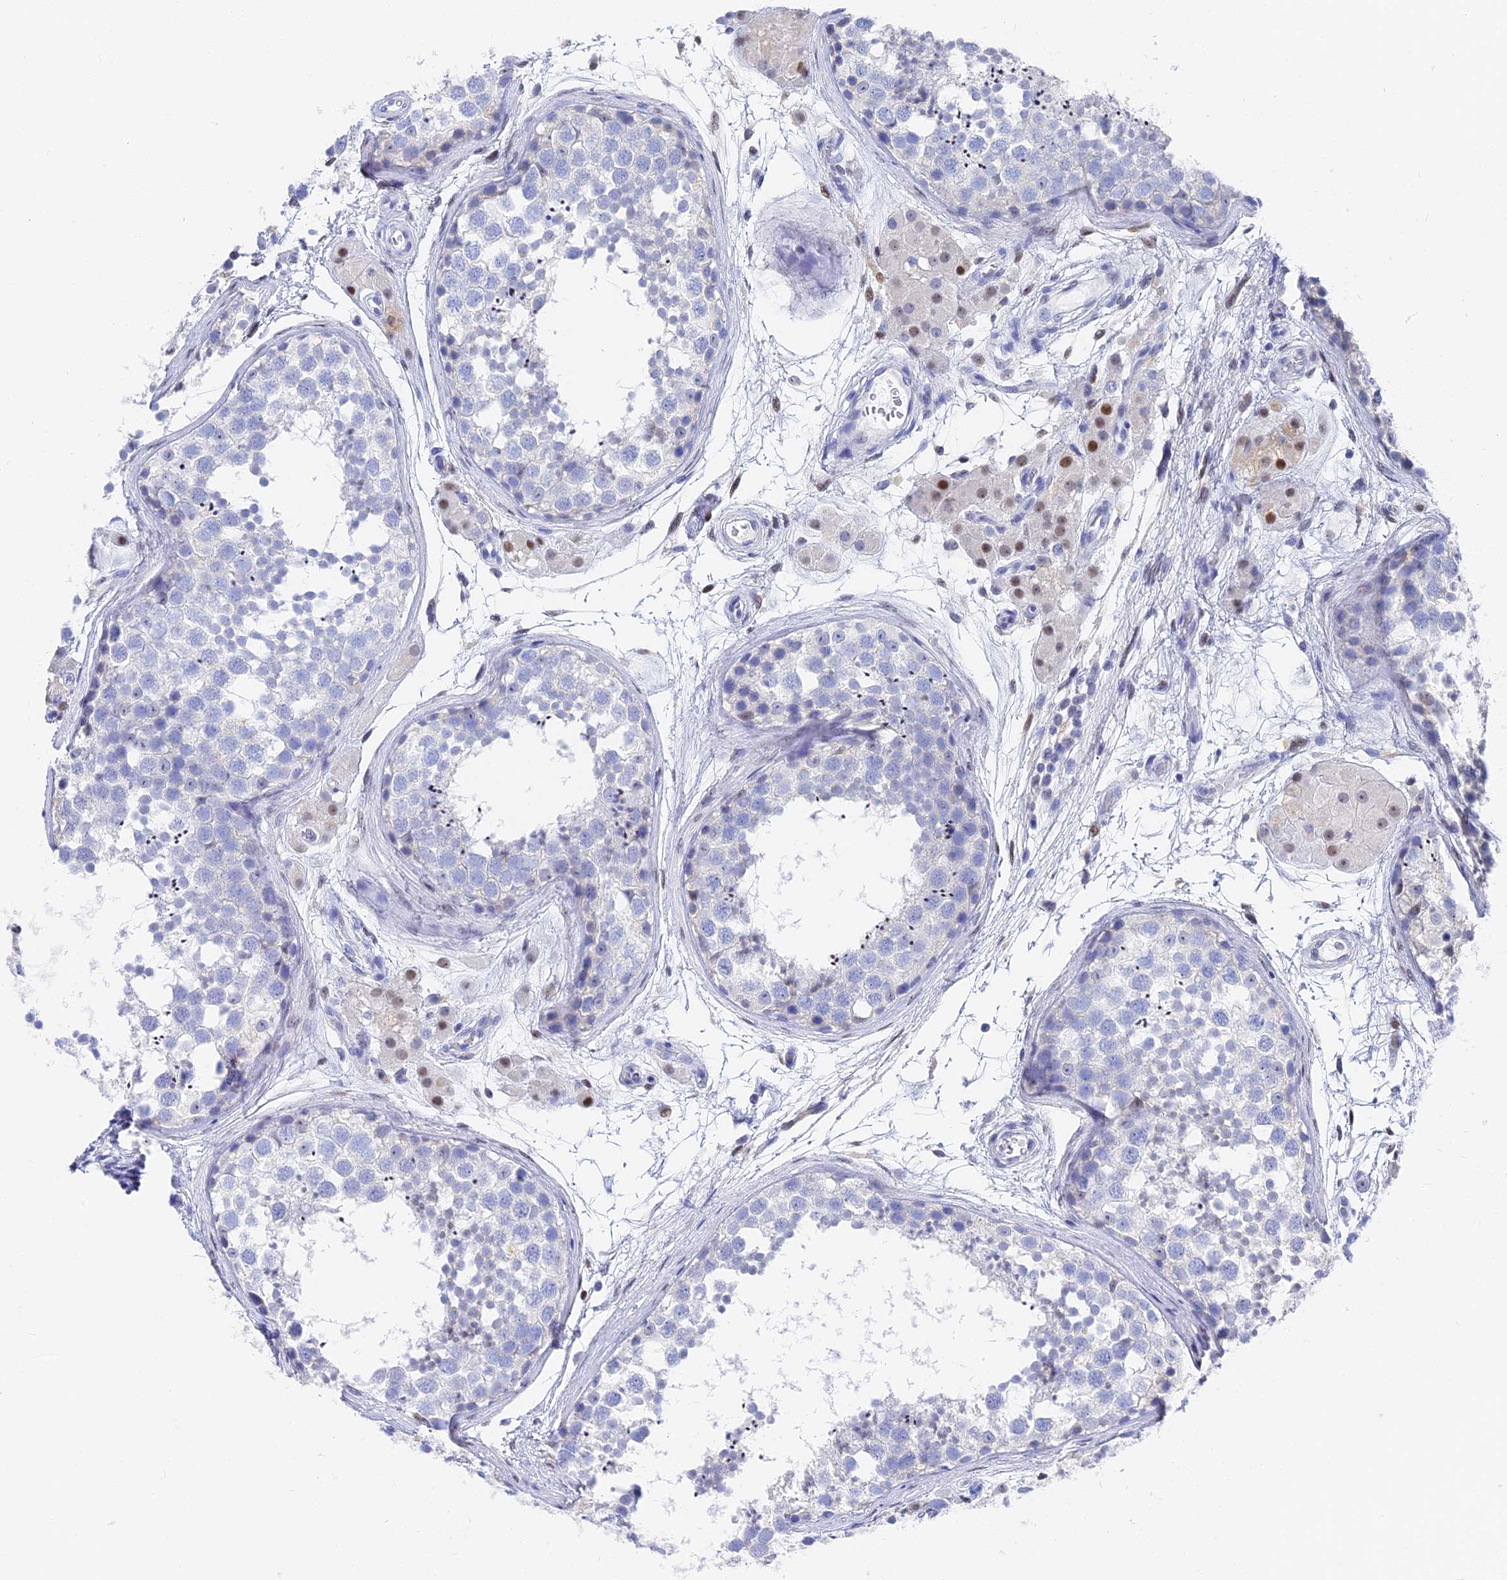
{"staining": {"intensity": "negative", "quantity": "none", "location": "none"}, "tissue": "testis", "cell_type": "Cells in seminiferous ducts", "image_type": "normal", "snomed": [{"axis": "morphology", "description": "Normal tissue, NOS"}, {"axis": "topography", "description": "Testis"}], "caption": "Immunohistochemical staining of benign human testis reveals no significant expression in cells in seminiferous ducts. Nuclei are stained in blue.", "gene": "VPS33B", "patient": {"sex": "male", "age": 56}}